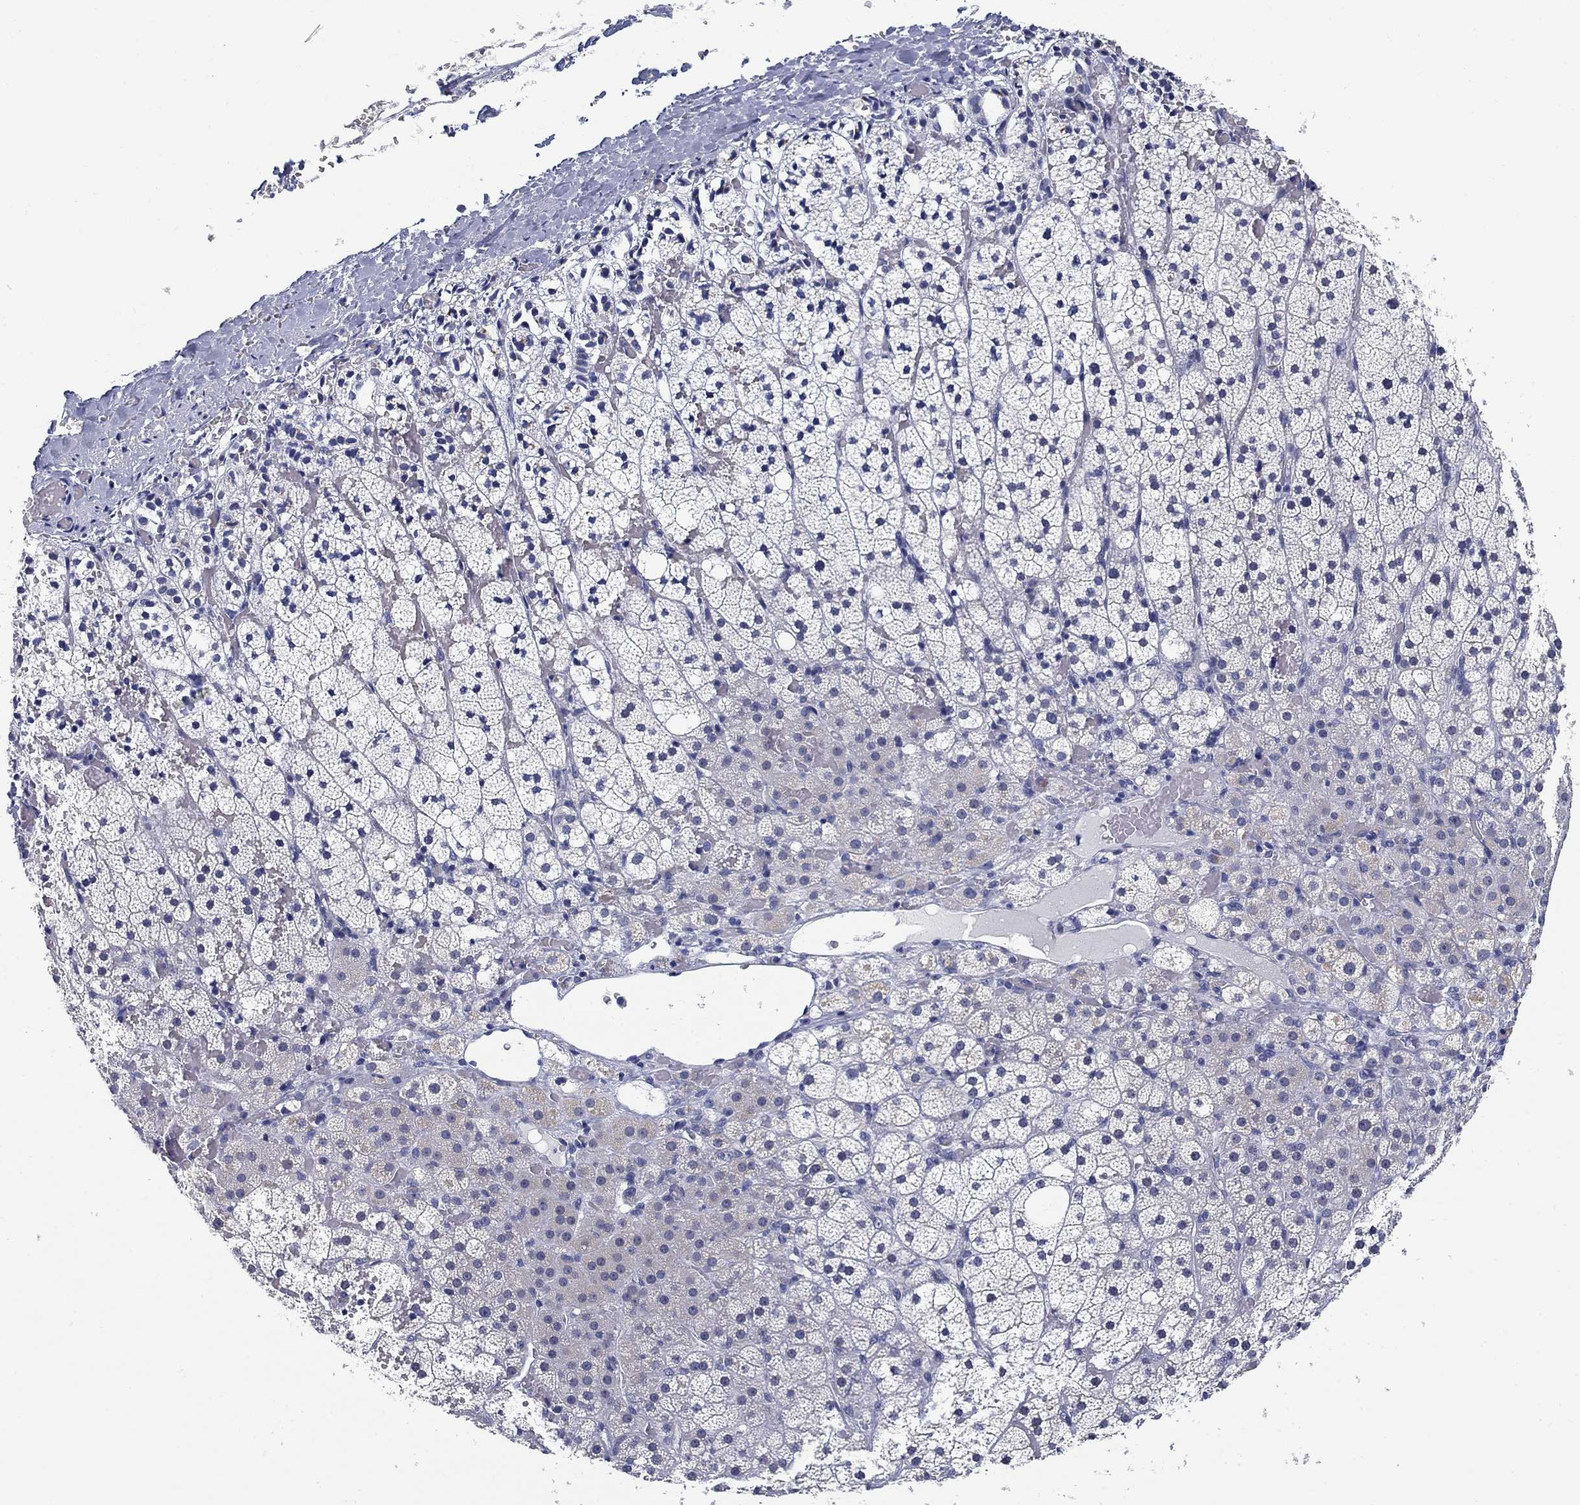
{"staining": {"intensity": "negative", "quantity": "none", "location": "none"}, "tissue": "adrenal gland", "cell_type": "Glandular cells", "image_type": "normal", "snomed": [{"axis": "morphology", "description": "Normal tissue, NOS"}, {"axis": "topography", "description": "Adrenal gland"}], "caption": "IHC photomicrograph of benign adrenal gland: human adrenal gland stained with DAB reveals no significant protein positivity in glandular cells. Nuclei are stained in blue.", "gene": "CLUL1", "patient": {"sex": "male", "age": 53}}